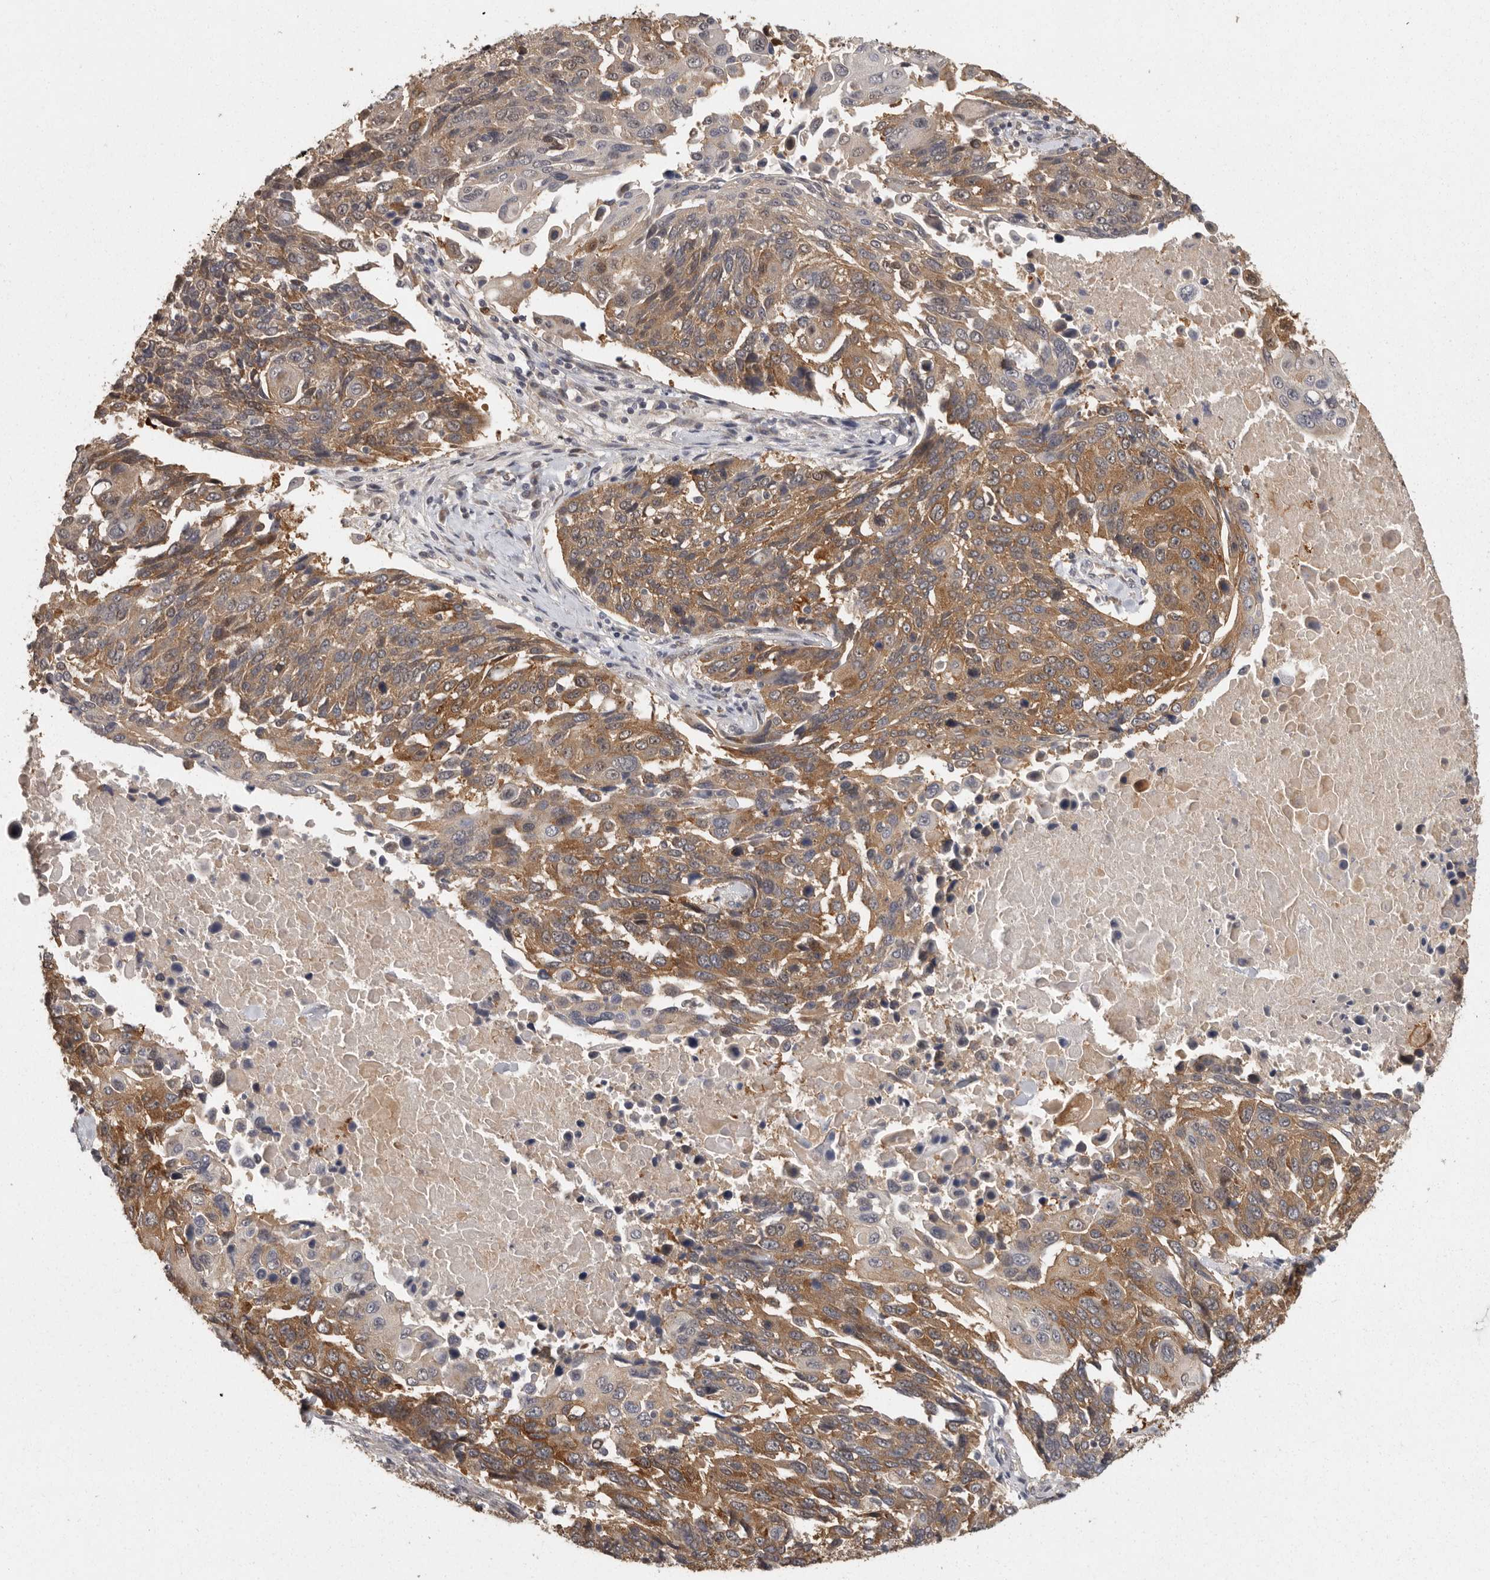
{"staining": {"intensity": "moderate", "quantity": ">75%", "location": "cytoplasmic/membranous"}, "tissue": "lung cancer", "cell_type": "Tumor cells", "image_type": "cancer", "snomed": [{"axis": "morphology", "description": "Squamous cell carcinoma, NOS"}, {"axis": "topography", "description": "Lung"}], "caption": "Protein staining of lung cancer (squamous cell carcinoma) tissue displays moderate cytoplasmic/membranous expression in about >75% of tumor cells. (DAB IHC with brightfield microscopy, high magnification).", "gene": "BAIAP2", "patient": {"sex": "male", "age": 66}}